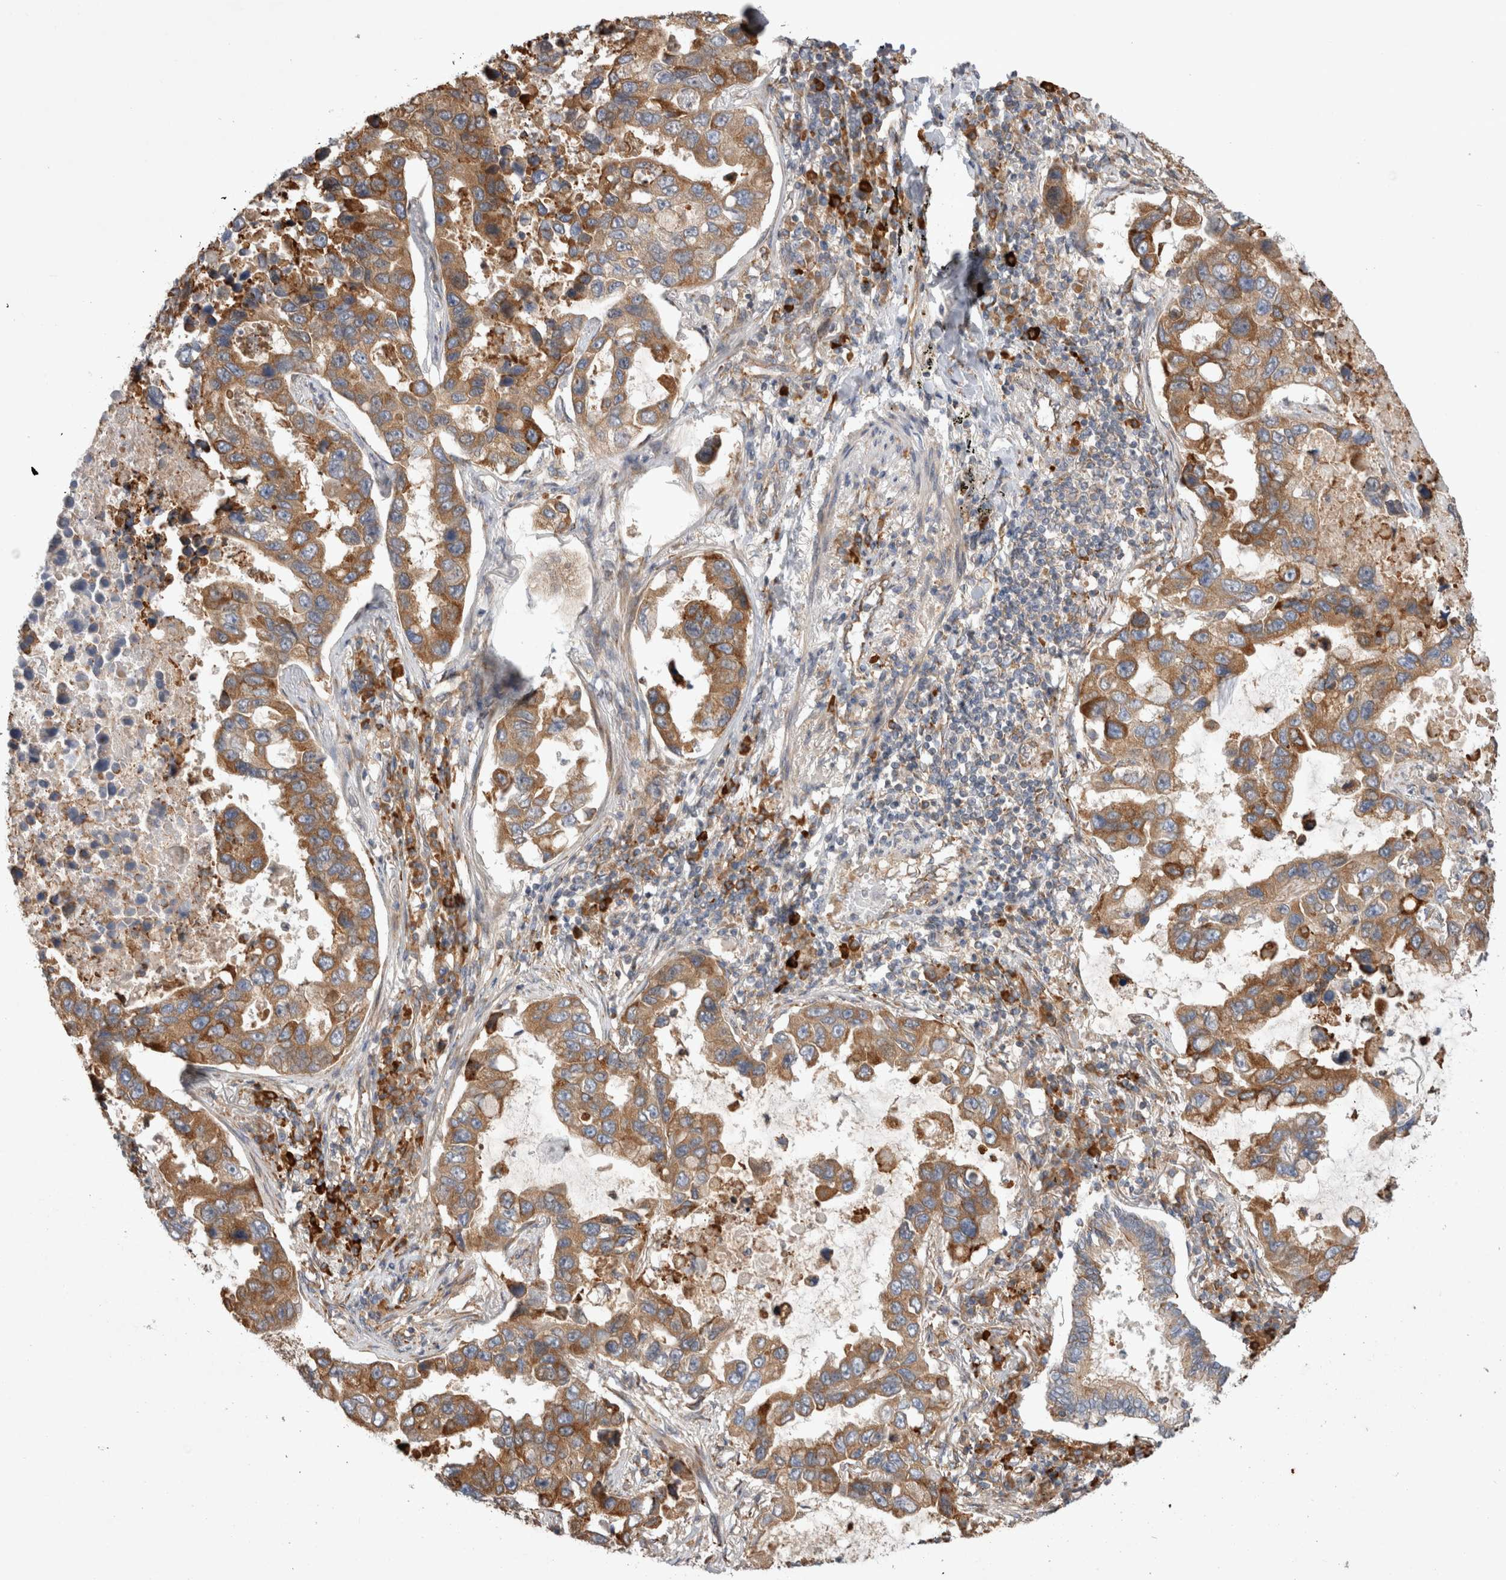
{"staining": {"intensity": "moderate", "quantity": ">75%", "location": "cytoplasmic/membranous"}, "tissue": "lung cancer", "cell_type": "Tumor cells", "image_type": "cancer", "snomed": [{"axis": "morphology", "description": "Adenocarcinoma, NOS"}, {"axis": "topography", "description": "Lung"}], "caption": "The micrograph demonstrates staining of adenocarcinoma (lung), revealing moderate cytoplasmic/membranous protein expression (brown color) within tumor cells. (IHC, brightfield microscopy, high magnification).", "gene": "PDCD10", "patient": {"sex": "male", "age": 64}}